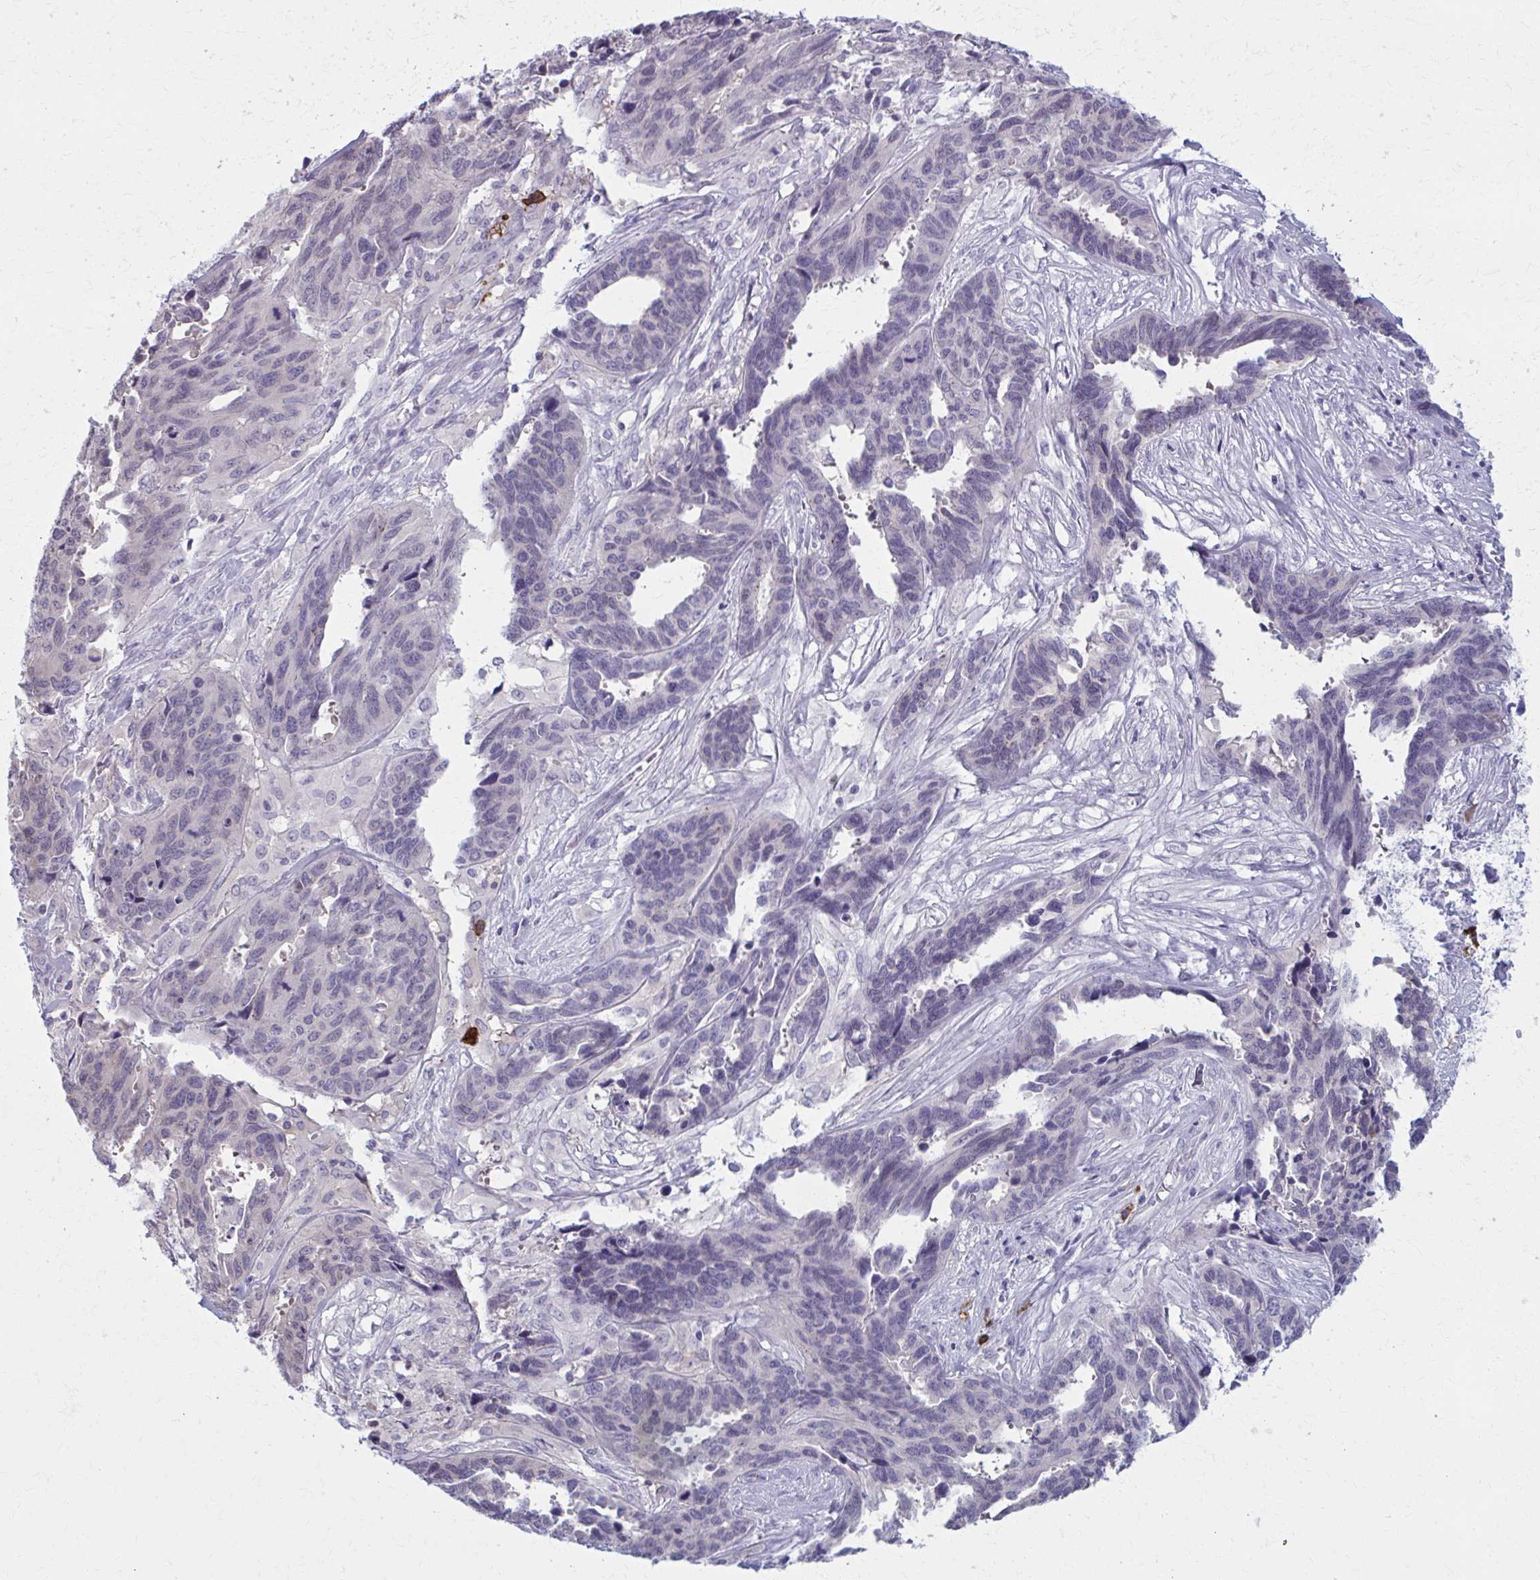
{"staining": {"intensity": "negative", "quantity": "none", "location": "none"}, "tissue": "ovarian cancer", "cell_type": "Tumor cells", "image_type": "cancer", "snomed": [{"axis": "morphology", "description": "Cystadenocarcinoma, serous, NOS"}, {"axis": "topography", "description": "Ovary"}], "caption": "There is no significant positivity in tumor cells of serous cystadenocarcinoma (ovarian).", "gene": "CD38", "patient": {"sex": "female", "age": 64}}